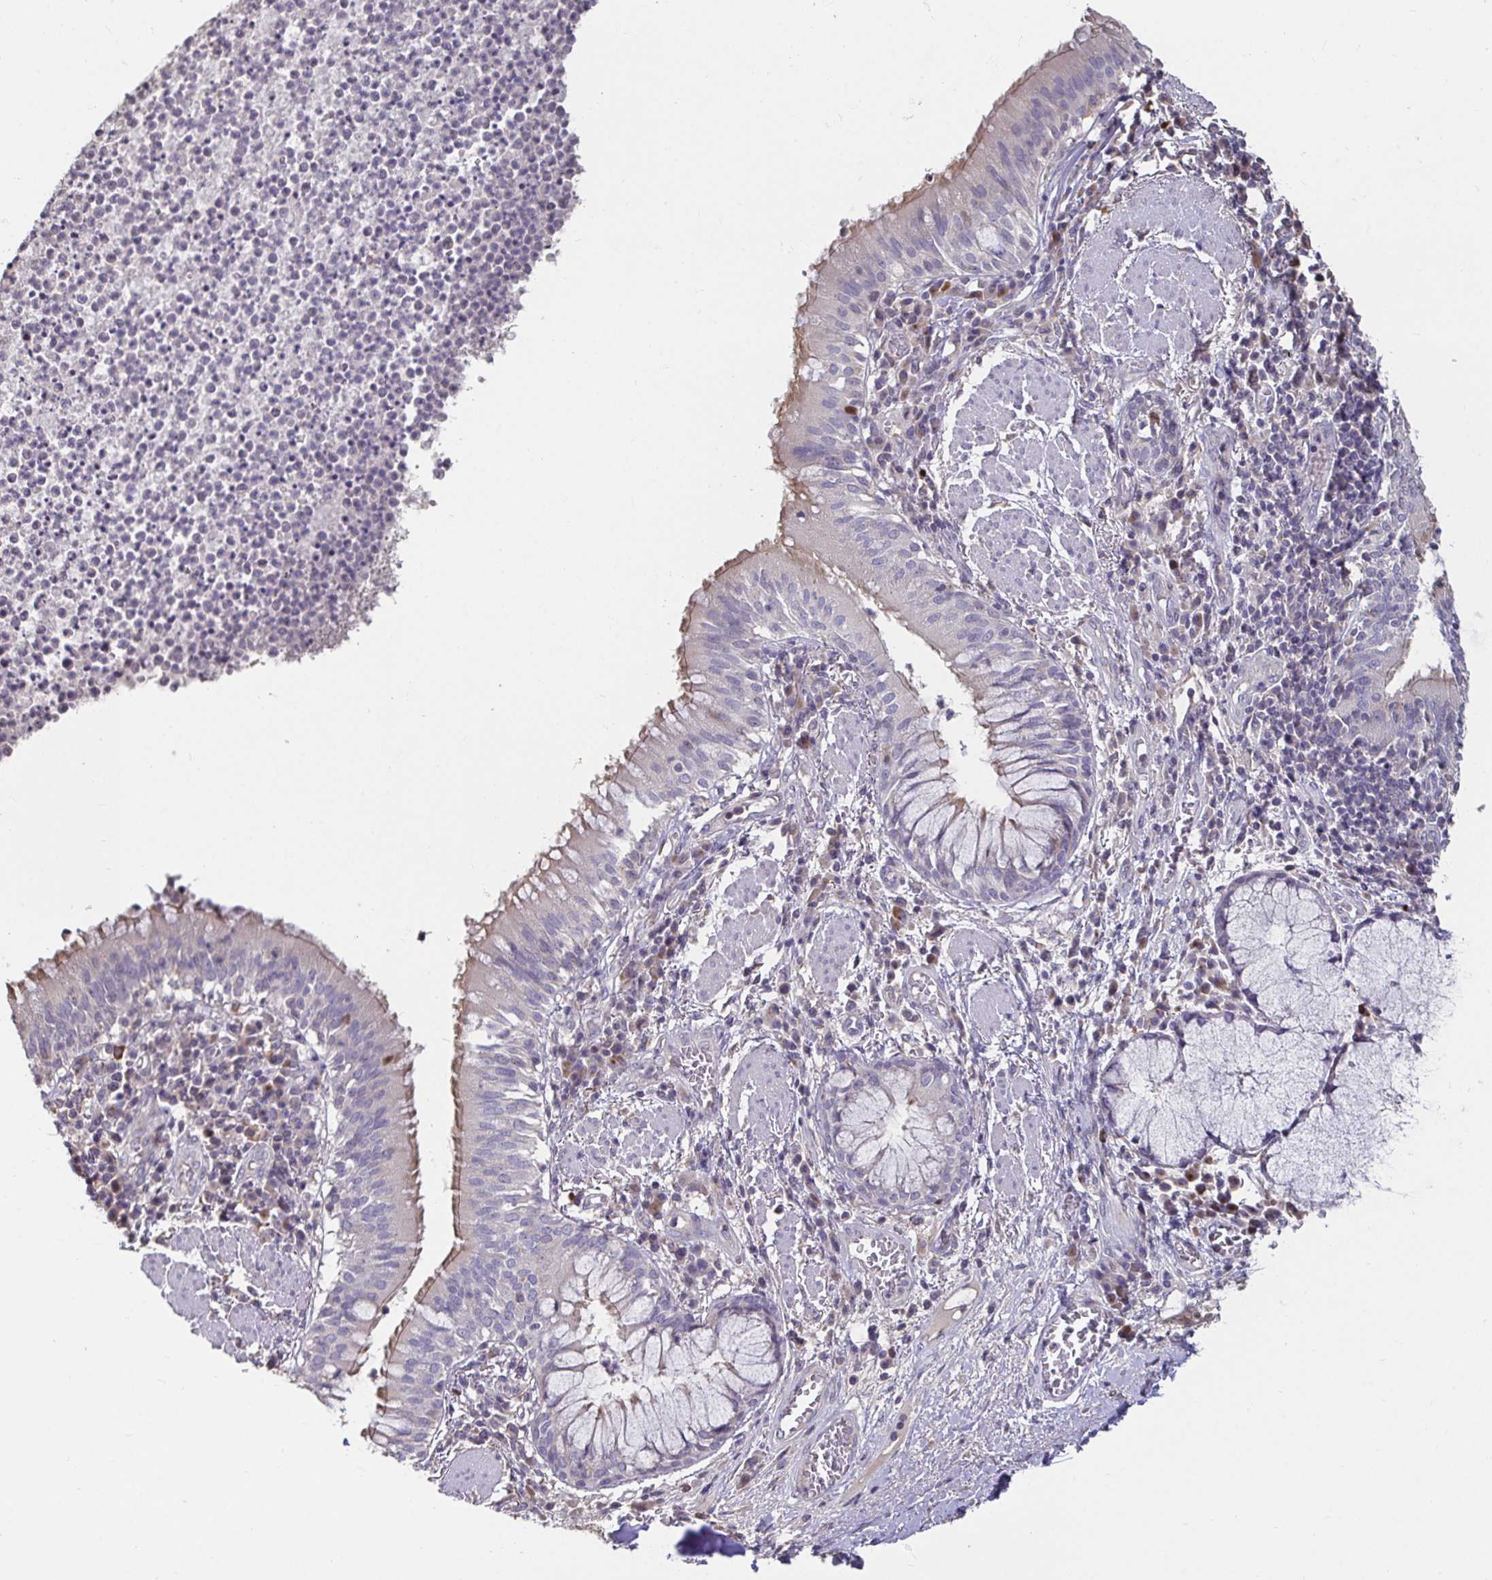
{"staining": {"intensity": "weak", "quantity": "25%-75%", "location": "cytoplasmic/membranous"}, "tissue": "bronchus", "cell_type": "Respiratory epithelial cells", "image_type": "normal", "snomed": [{"axis": "morphology", "description": "Normal tissue, NOS"}, {"axis": "topography", "description": "Lymph node"}, {"axis": "topography", "description": "Bronchus"}], "caption": "Protein staining of benign bronchus shows weak cytoplasmic/membranous positivity in about 25%-75% of respiratory epithelial cells.", "gene": "ANLN", "patient": {"sex": "male", "age": 56}}